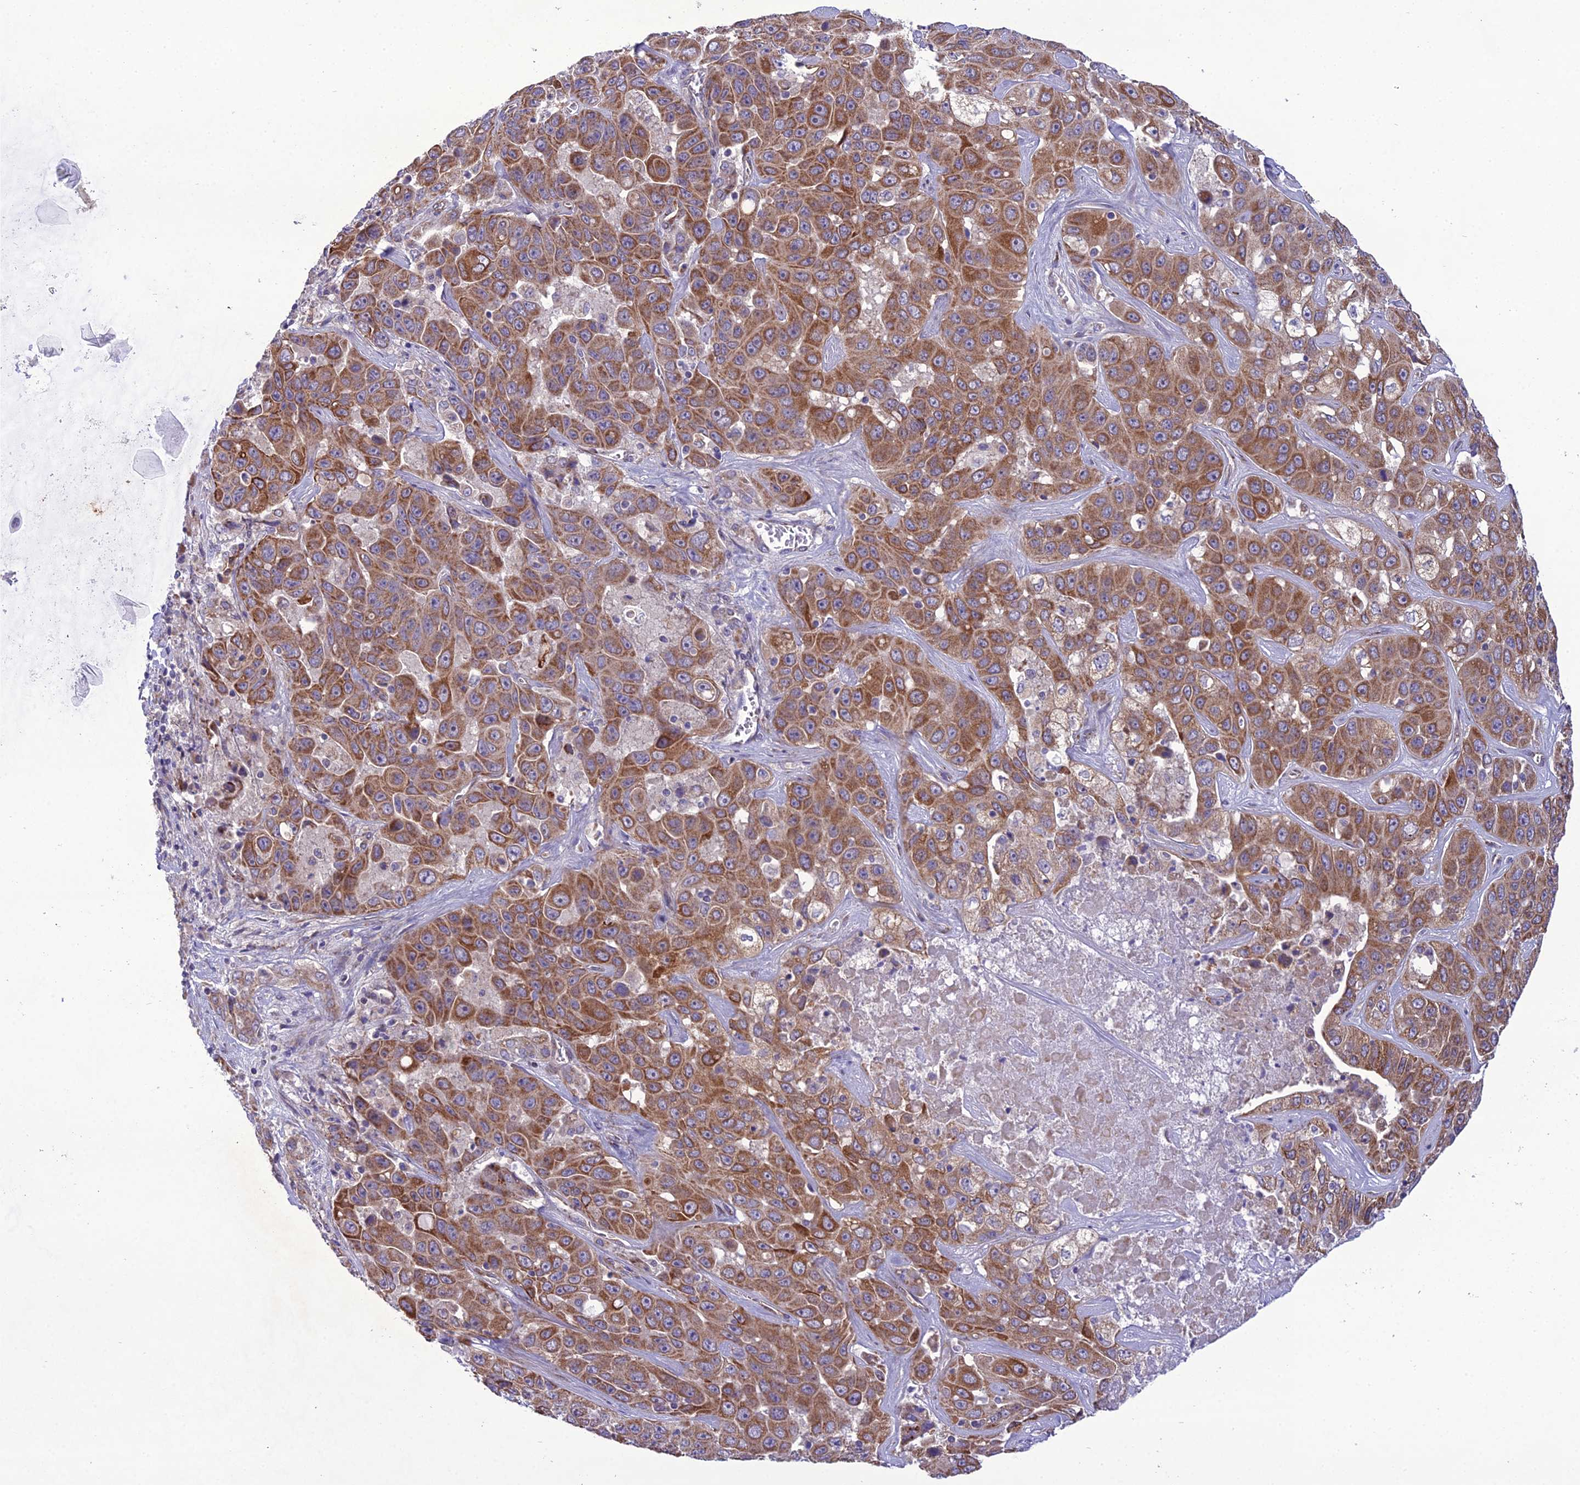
{"staining": {"intensity": "moderate", "quantity": ">75%", "location": "cytoplasmic/membranous"}, "tissue": "liver cancer", "cell_type": "Tumor cells", "image_type": "cancer", "snomed": [{"axis": "morphology", "description": "Cholangiocarcinoma"}, {"axis": "topography", "description": "Liver"}], "caption": "Liver cancer stained for a protein shows moderate cytoplasmic/membranous positivity in tumor cells.", "gene": "NODAL", "patient": {"sex": "female", "age": 52}}